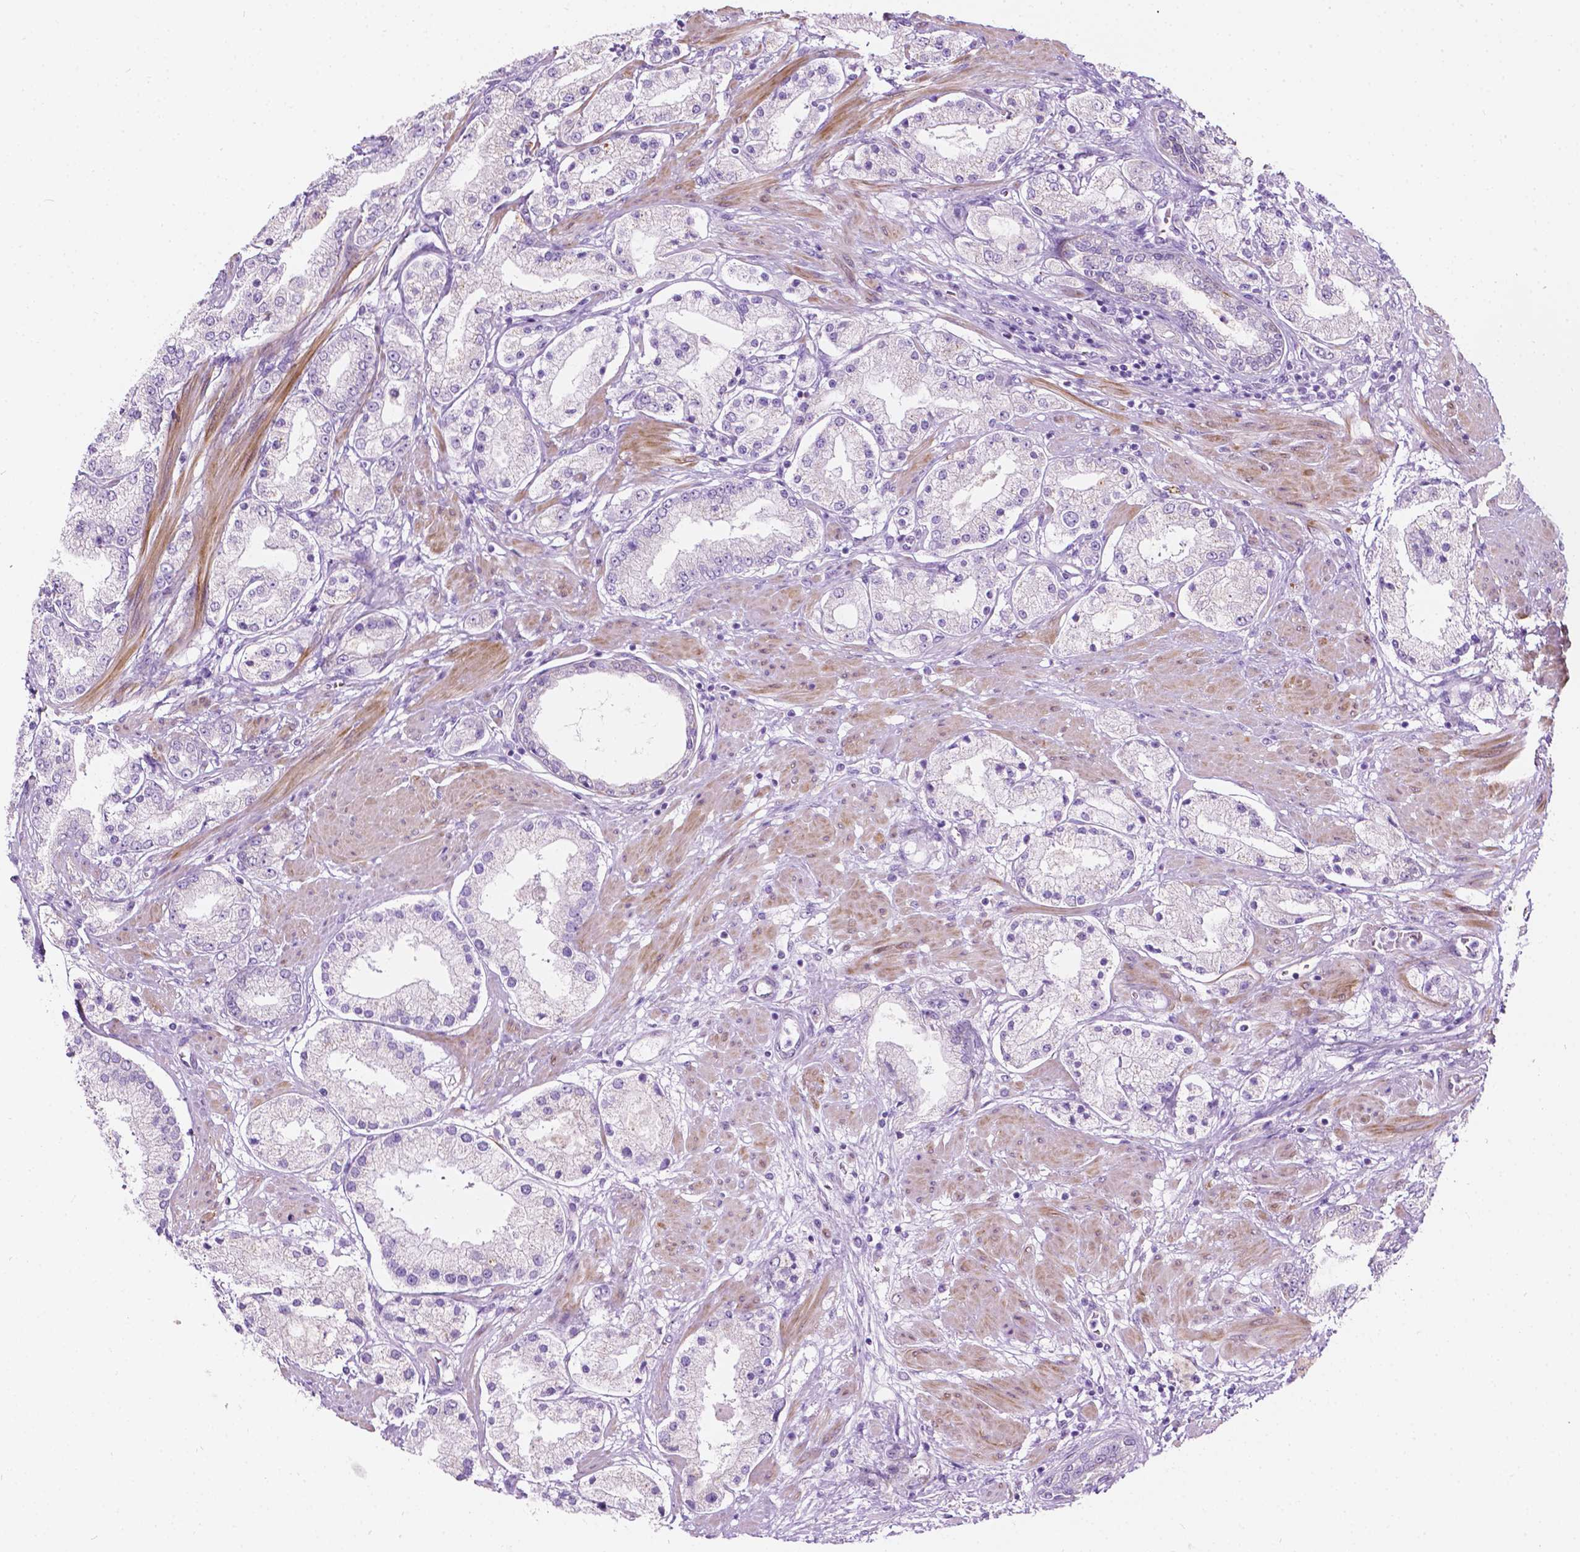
{"staining": {"intensity": "negative", "quantity": "none", "location": "none"}, "tissue": "prostate cancer", "cell_type": "Tumor cells", "image_type": "cancer", "snomed": [{"axis": "morphology", "description": "Adenocarcinoma, High grade"}, {"axis": "topography", "description": "Prostate"}], "caption": "Prostate cancer (adenocarcinoma (high-grade)) stained for a protein using IHC demonstrates no staining tumor cells.", "gene": "NOS1AP", "patient": {"sex": "male", "age": 67}}